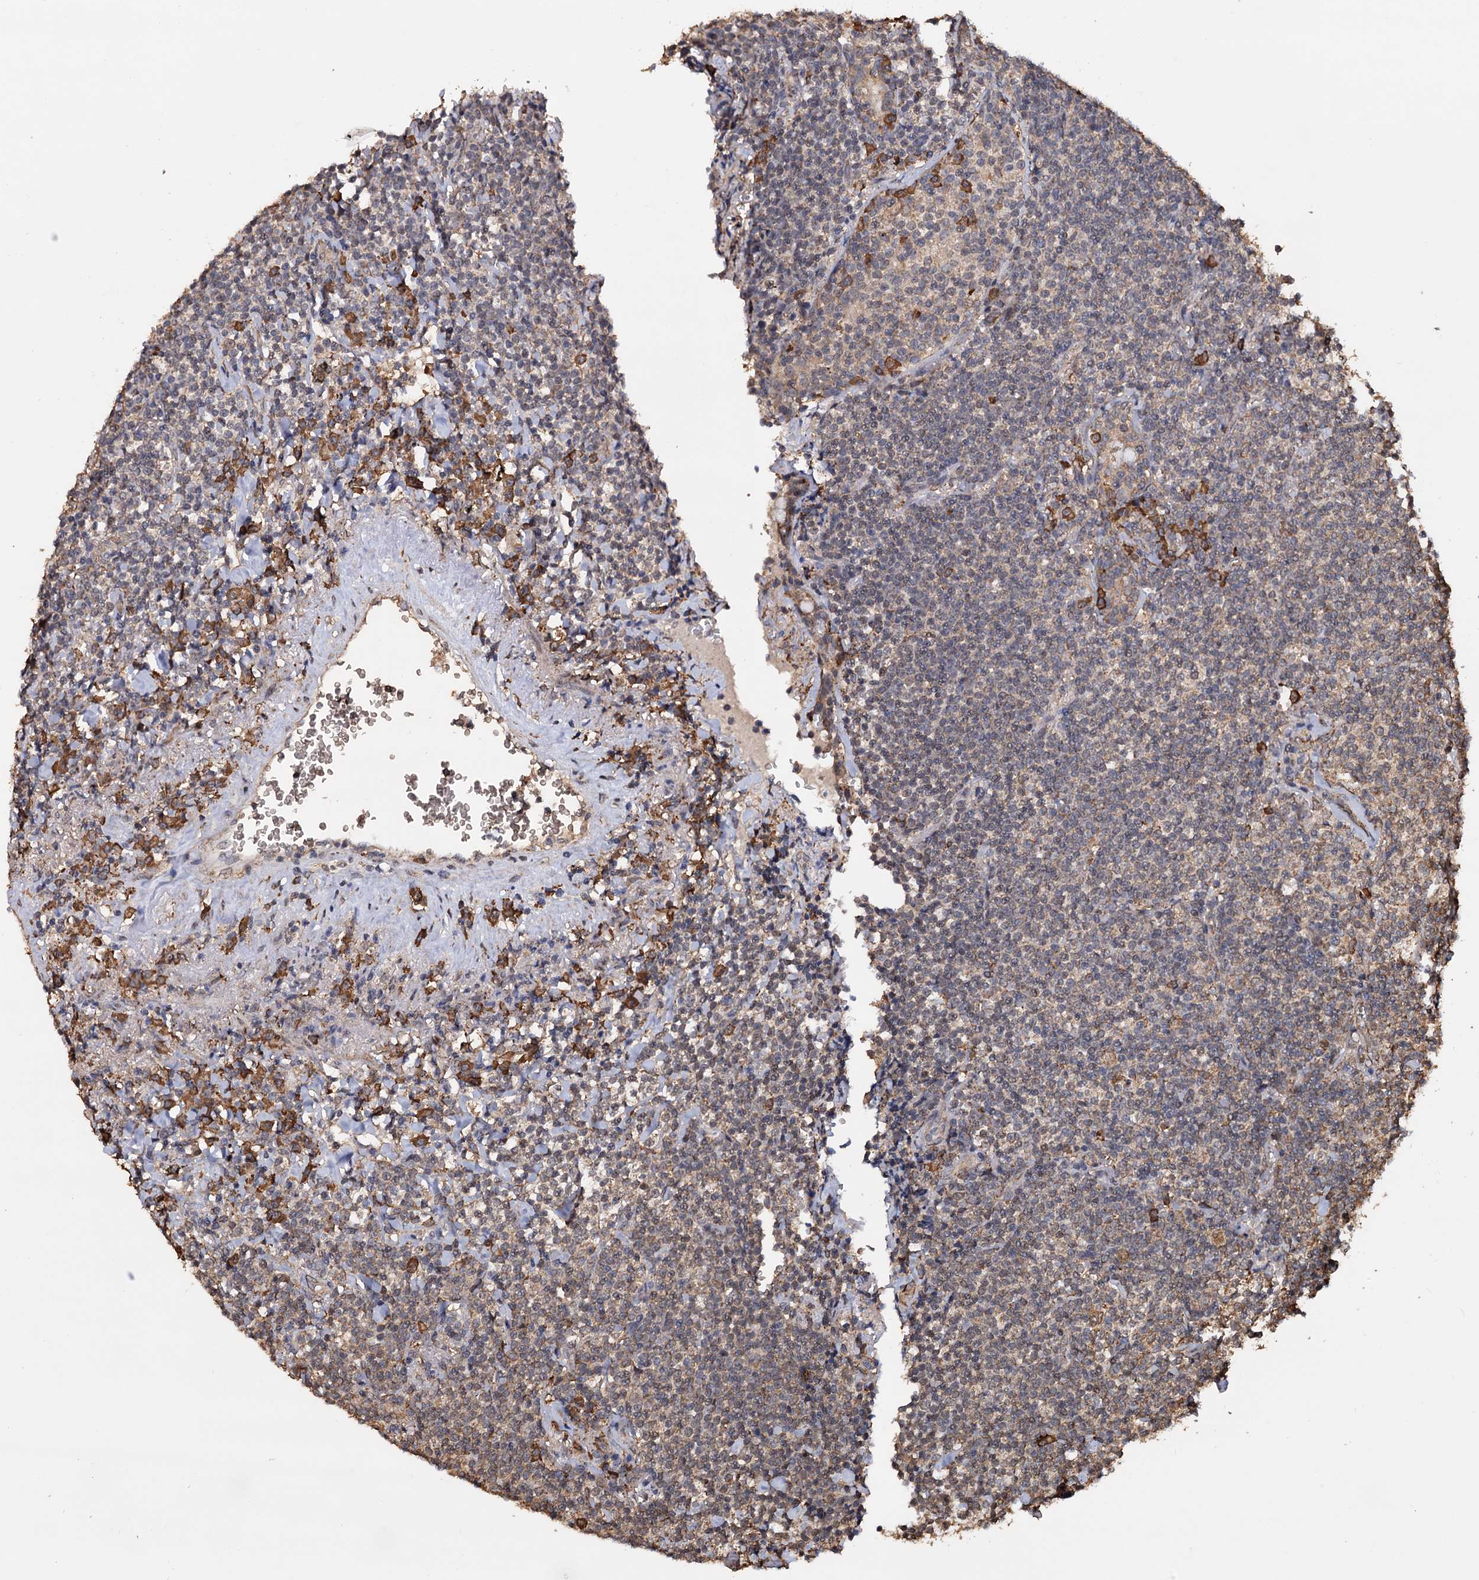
{"staining": {"intensity": "weak", "quantity": "25%-75%", "location": "cytoplasmic/membranous"}, "tissue": "lymphoma", "cell_type": "Tumor cells", "image_type": "cancer", "snomed": [{"axis": "morphology", "description": "Malignant lymphoma, non-Hodgkin's type, Low grade"}, {"axis": "topography", "description": "Lung"}], "caption": "A low amount of weak cytoplasmic/membranous expression is seen in approximately 25%-75% of tumor cells in low-grade malignant lymphoma, non-Hodgkin's type tissue.", "gene": "TBC1D12", "patient": {"sex": "female", "age": 71}}